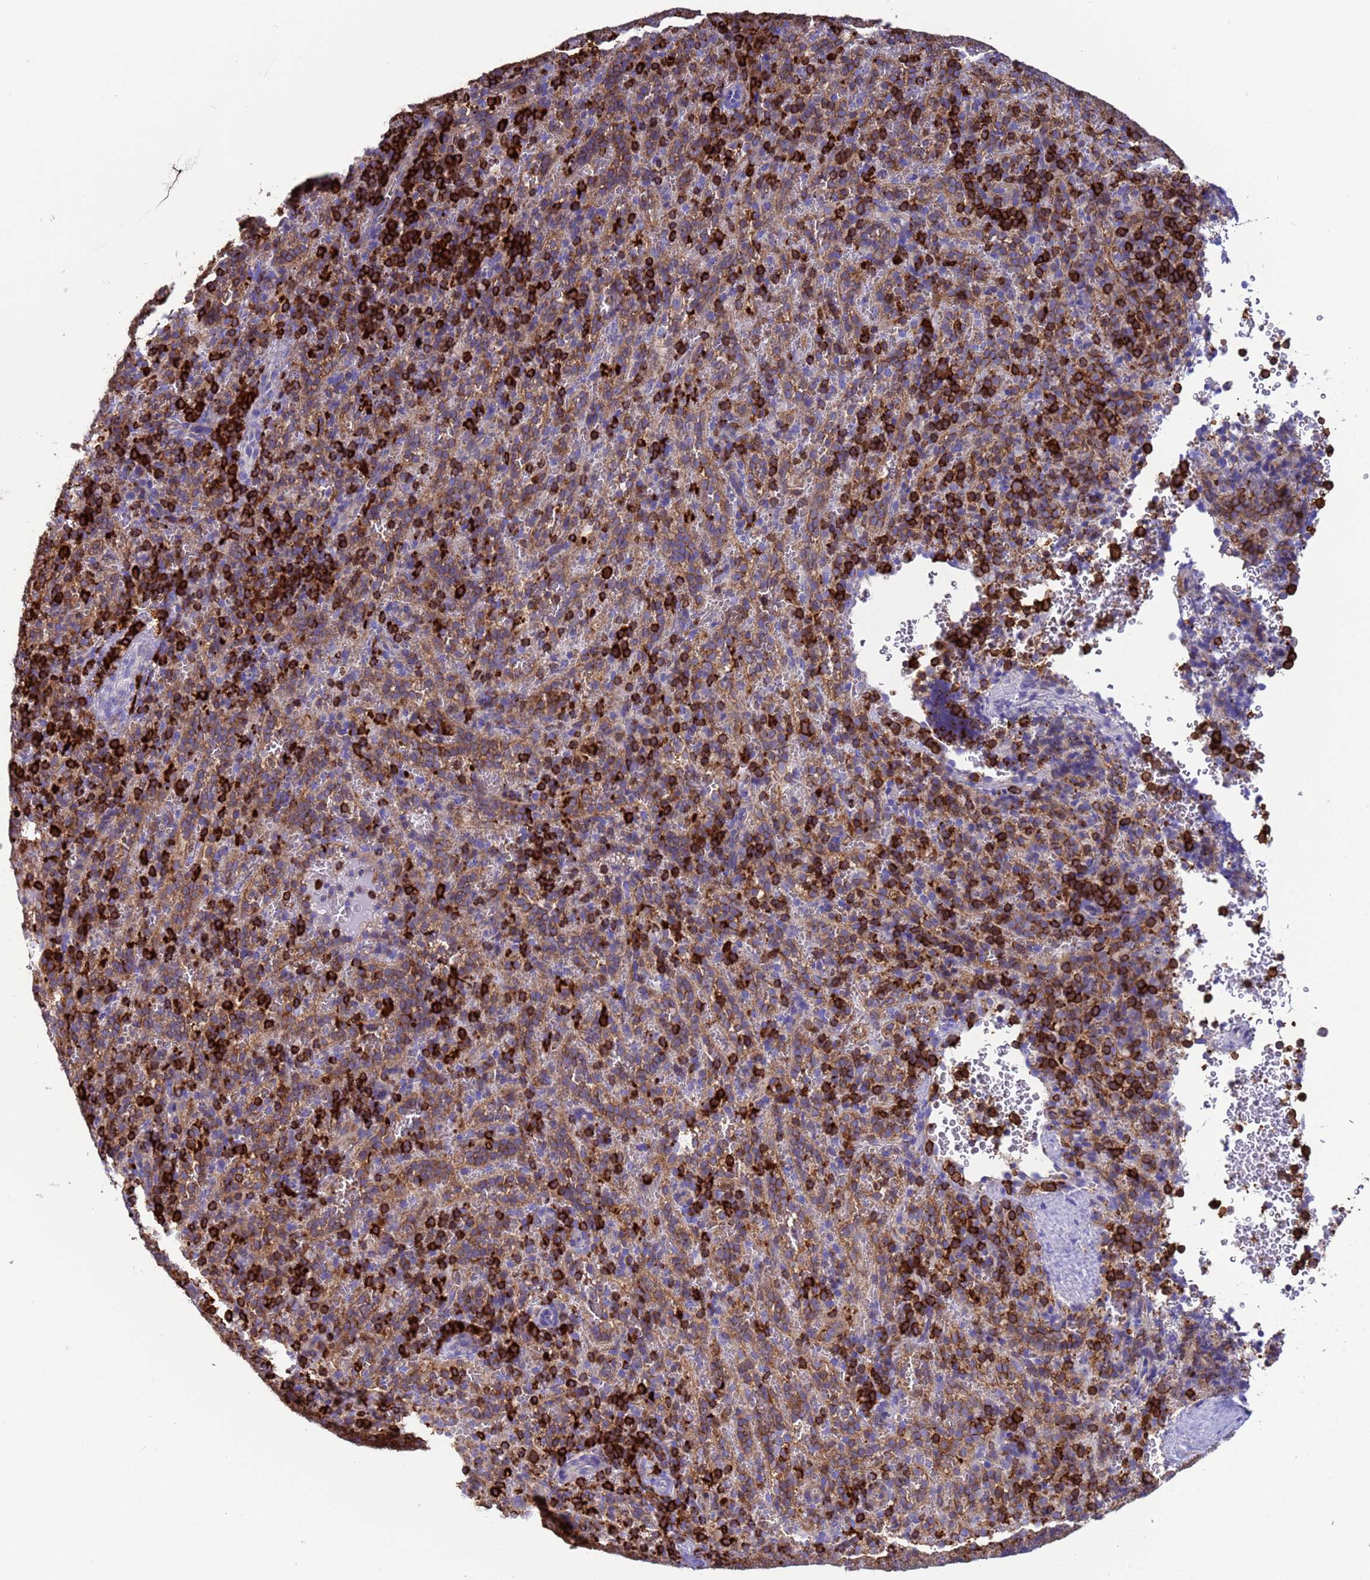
{"staining": {"intensity": "strong", "quantity": "<25%", "location": "cytoplasmic/membranous"}, "tissue": "spleen", "cell_type": "Cells in red pulp", "image_type": "normal", "snomed": [{"axis": "morphology", "description": "Normal tissue, NOS"}, {"axis": "topography", "description": "Spleen"}], "caption": "Spleen stained with a protein marker reveals strong staining in cells in red pulp.", "gene": "EZR", "patient": {"sex": "female", "age": 21}}